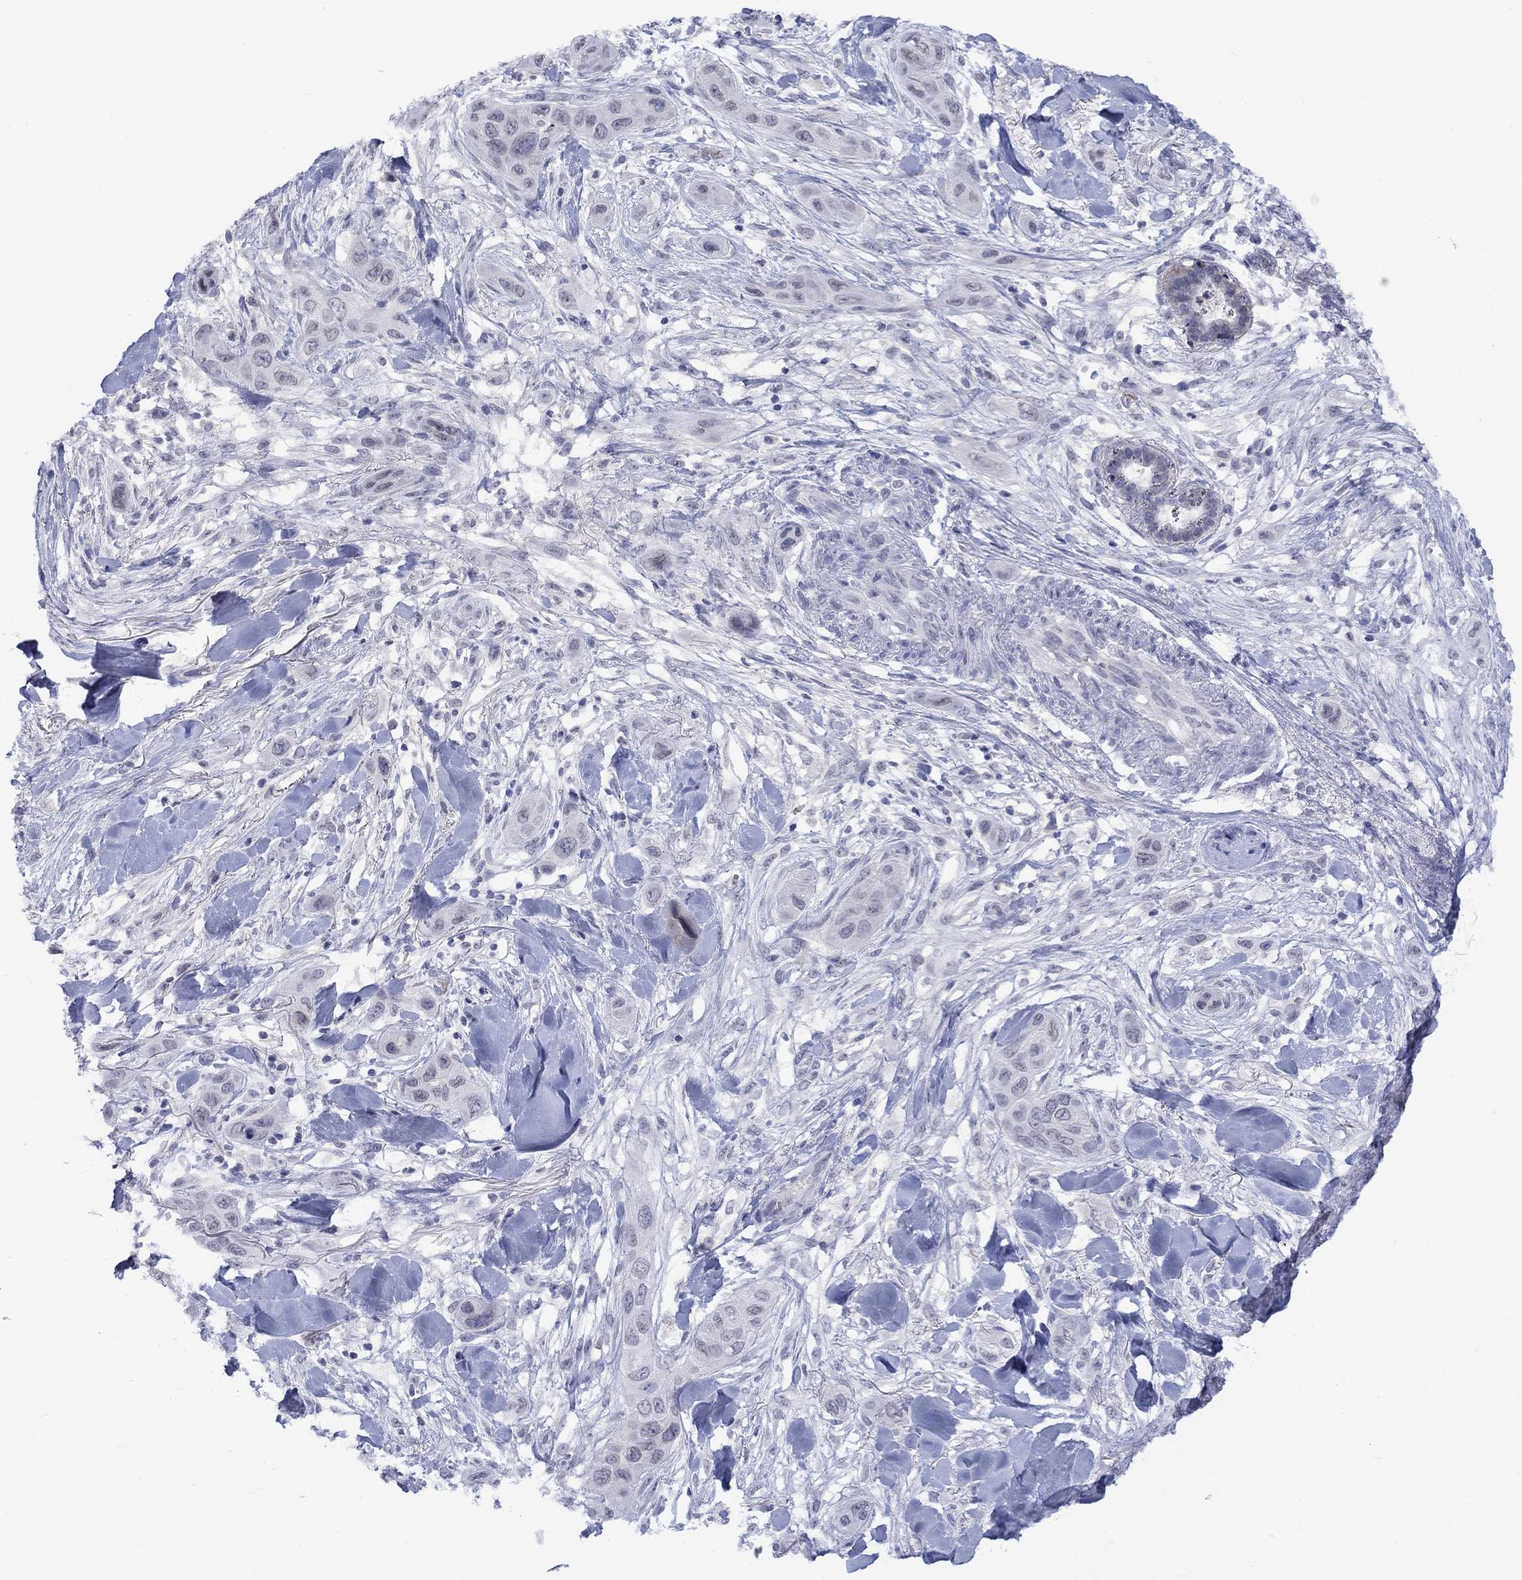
{"staining": {"intensity": "negative", "quantity": "none", "location": "none"}, "tissue": "skin cancer", "cell_type": "Tumor cells", "image_type": "cancer", "snomed": [{"axis": "morphology", "description": "Squamous cell carcinoma, NOS"}, {"axis": "topography", "description": "Skin"}], "caption": "High magnification brightfield microscopy of skin cancer stained with DAB (3,3'-diaminobenzidine) (brown) and counterstained with hematoxylin (blue): tumor cells show no significant staining. The staining was performed using DAB to visualize the protein expression in brown, while the nuclei were stained in blue with hematoxylin (Magnification: 20x).", "gene": "NSMF", "patient": {"sex": "male", "age": 78}}